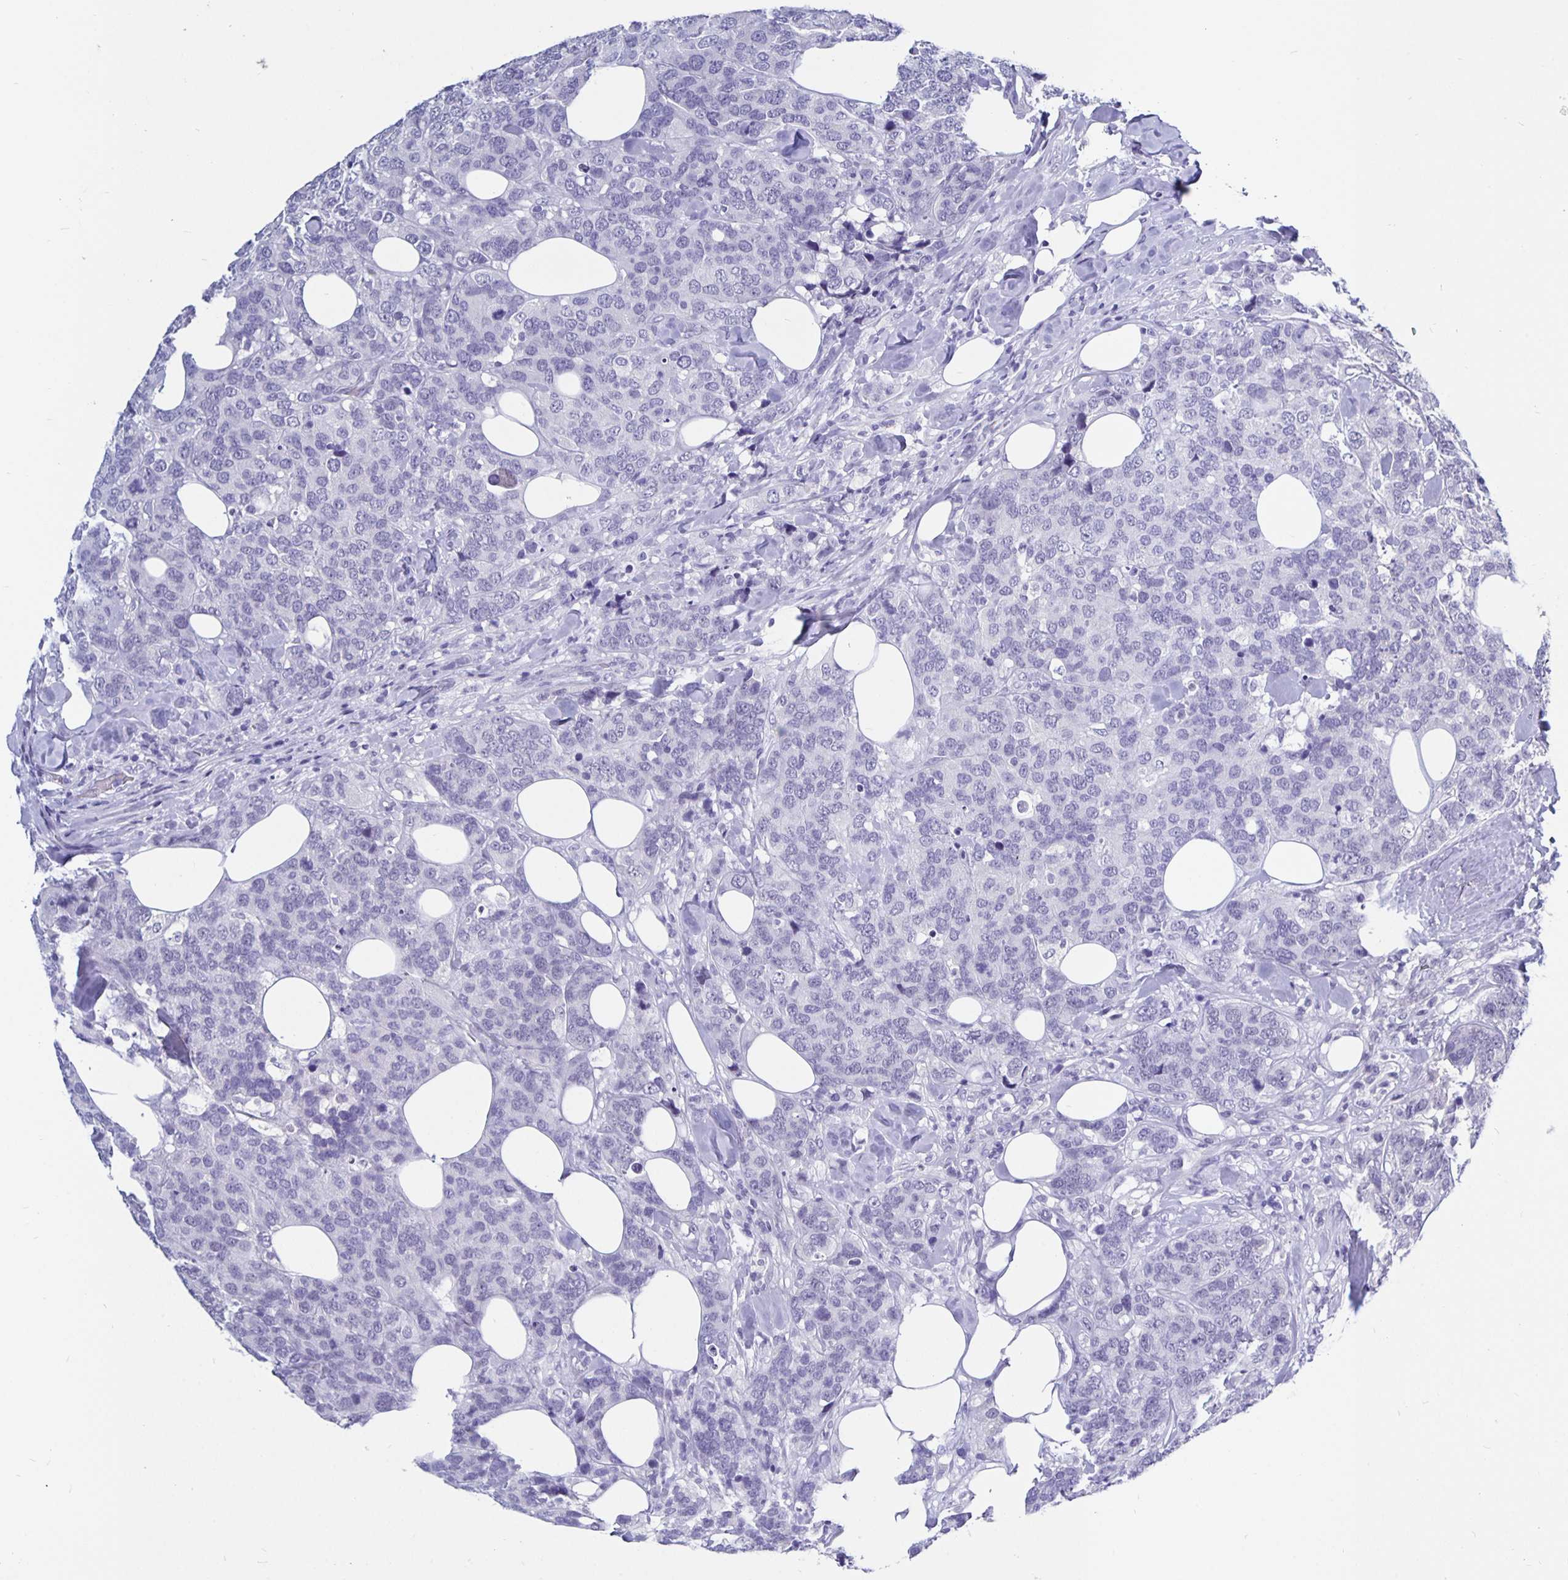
{"staining": {"intensity": "negative", "quantity": "none", "location": "none"}, "tissue": "breast cancer", "cell_type": "Tumor cells", "image_type": "cancer", "snomed": [{"axis": "morphology", "description": "Lobular carcinoma"}, {"axis": "topography", "description": "Breast"}], "caption": "Immunohistochemistry of human breast lobular carcinoma demonstrates no staining in tumor cells. Brightfield microscopy of immunohistochemistry (IHC) stained with DAB (brown) and hematoxylin (blue), captured at high magnification.", "gene": "ODF3B", "patient": {"sex": "female", "age": 59}}